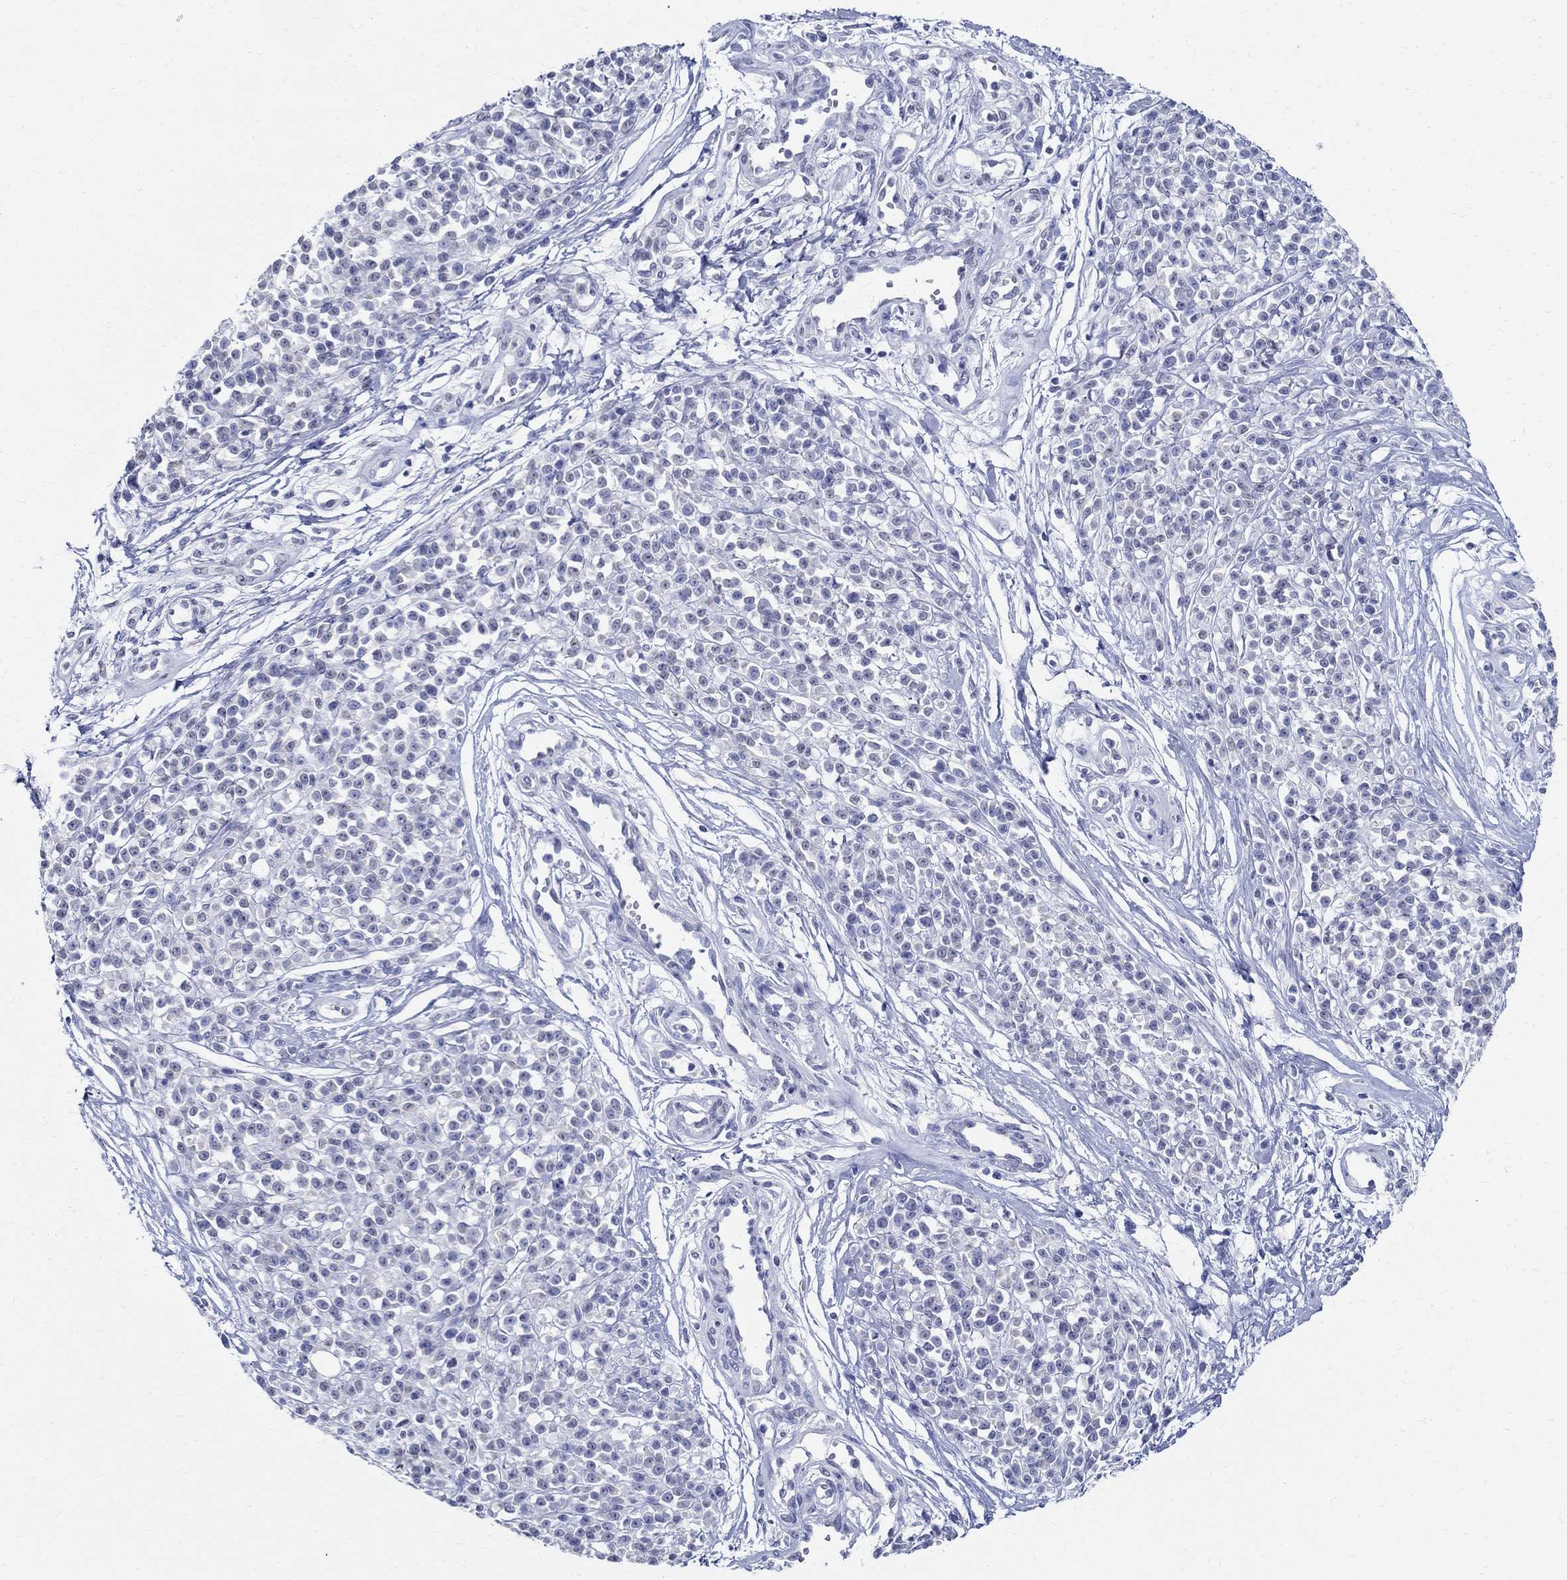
{"staining": {"intensity": "negative", "quantity": "none", "location": "none"}, "tissue": "melanoma", "cell_type": "Tumor cells", "image_type": "cancer", "snomed": [{"axis": "morphology", "description": "Malignant melanoma, NOS"}, {"axis": "topography", "description": "Skin"}, {"axis": "topography", "description": "Skin of trunk"}], "caption": "Tumor cells are negative for protein expression in human melanoma.", "gene": "TSPAN16", "patient": {"sex": "male", "age": 74}}